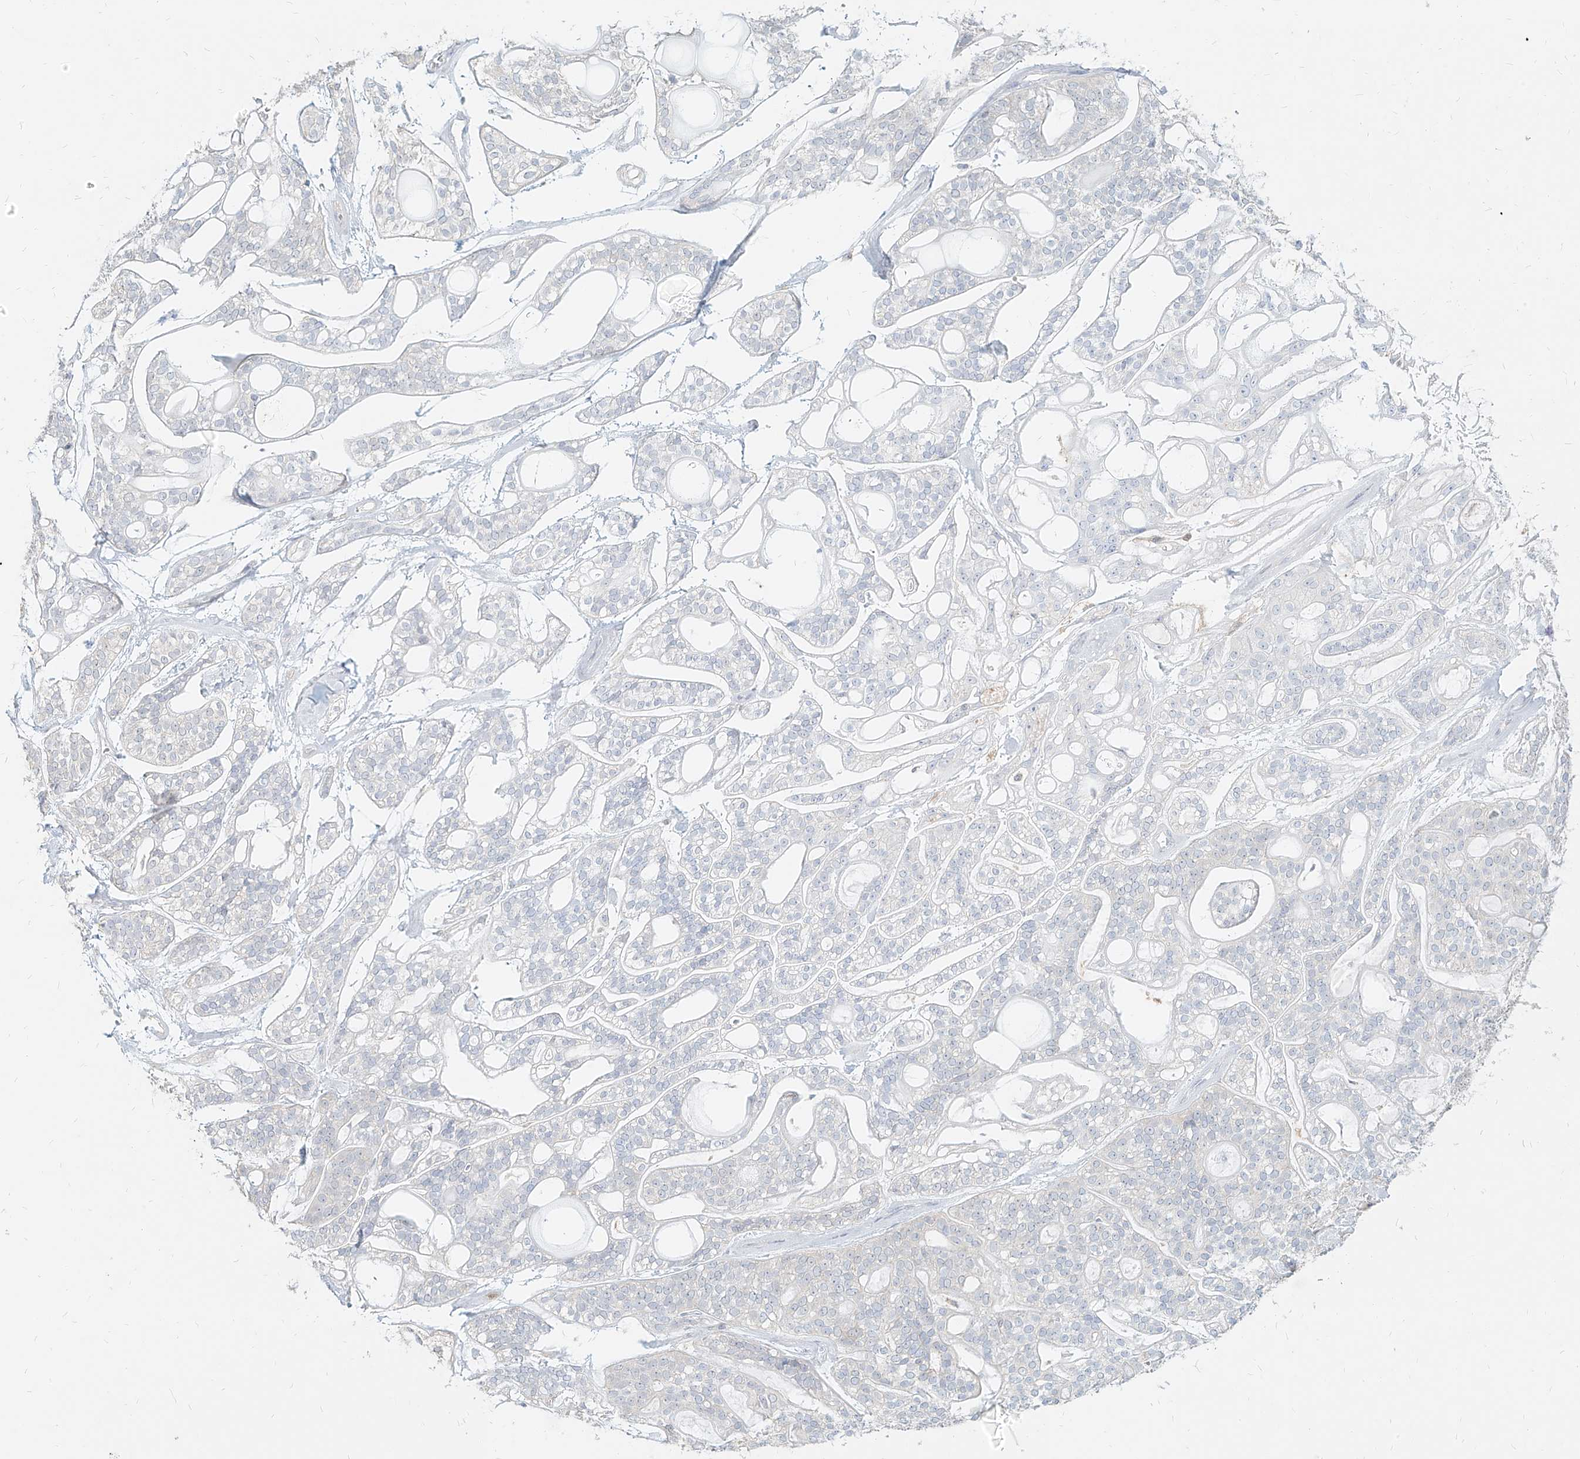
{"staining": {"intensity": "negative", "quantity": "none", "location": "none"}, "tissue": "head and neck cancer", "cell_type": "Tumor cells", "image_type": "cancer", "snomed": [{"axis": "morphology", "description": "Adenocarcinoma, NOS"}, {"axis": "topography", "description": "Head-Neck"}], "caption": "Human head and neck cancer (adenocarcinoma) stained for a protein using immunohistochemistry (IHC) reveals no positivity in tumor cells.", "gene": "PGD", "patient": {"sex": "male", "age": 66}}